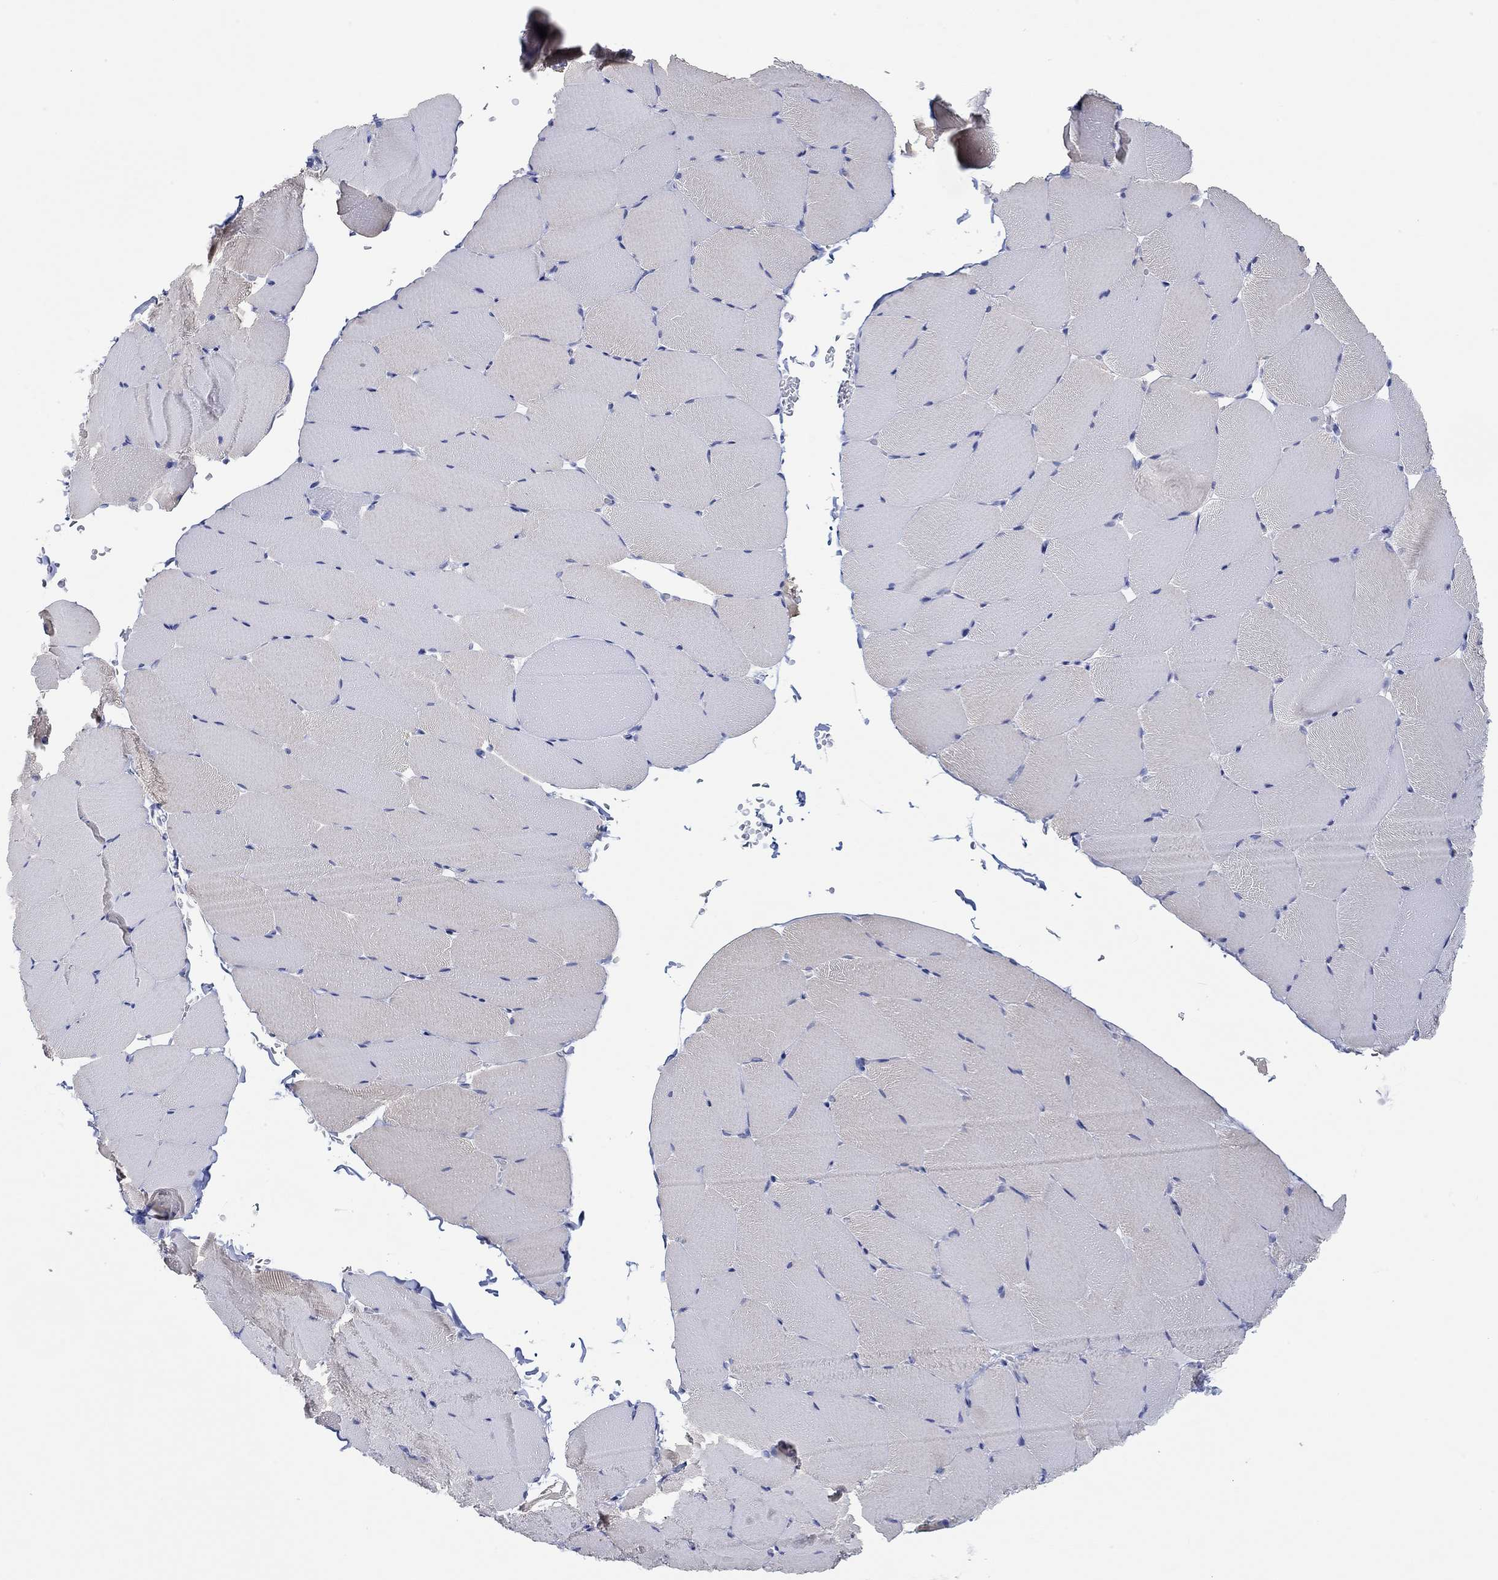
{"staining": {"intensity": "negative", "quantity": "none", "location": "none"}, "tissue": "skeletal muscle", "cell_type": "Myocytes", "image_type": "normal", "snomed": [{"axis": "morphology", "description": "Normal tissue, NOS"}, {"axis": "topography", "description": "Skeletal muscle"}], "caption": "Myocytes show no significant expression in normal skeletal muscle.", "gene": "PPIL6", "patient": {"sex": "female", "age": 37}}